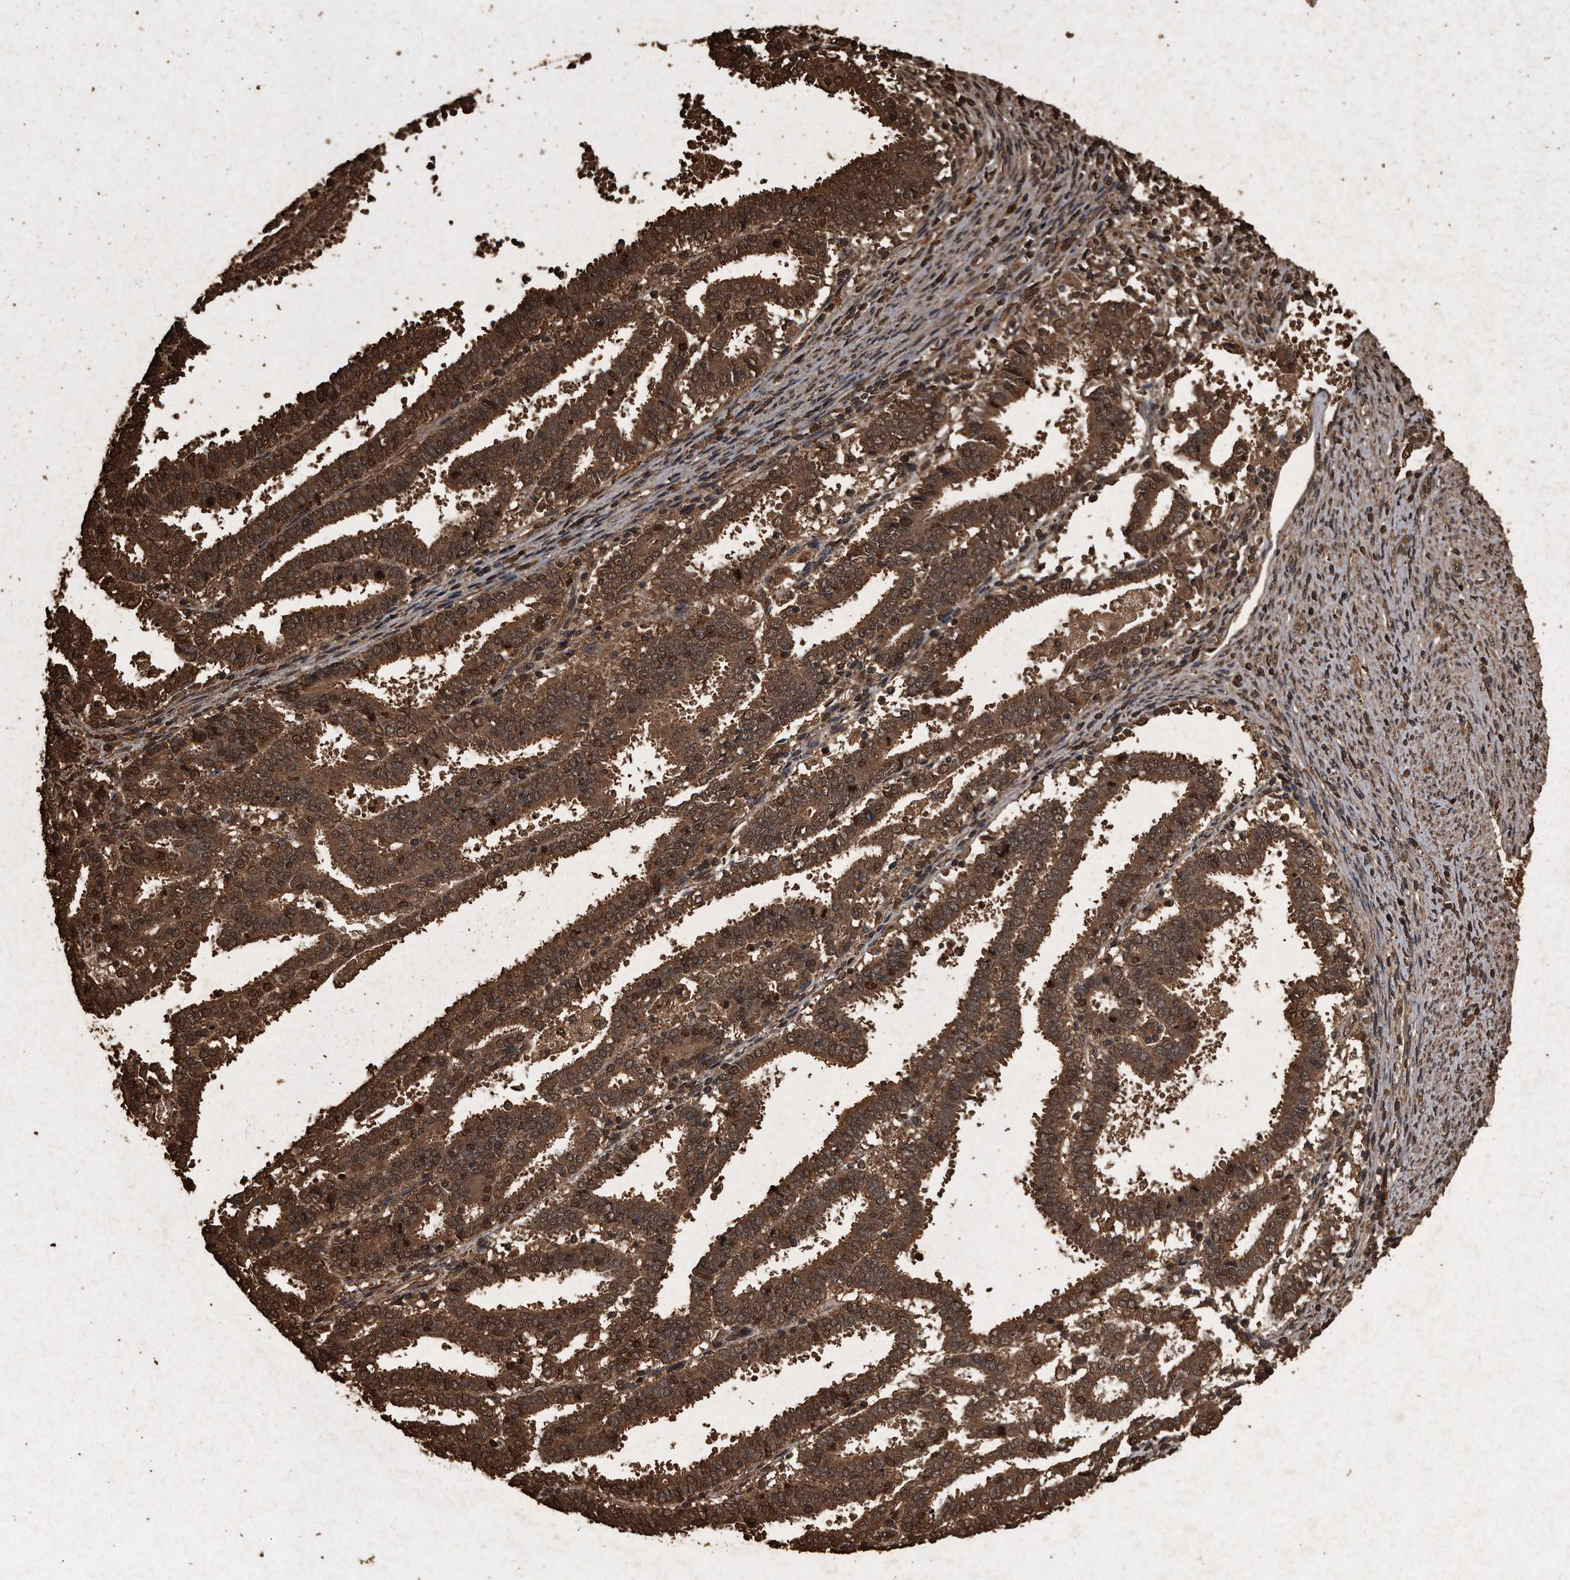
{"staining": {"intensity": "strong", "quantity": ">75%", "location": "cytoplasmic/membranous,nuclear"}, "tissue": "endometrial cancer", "cell_type": "Tumor cells", "image_type": "cancer", "snomed": [{"axis": "morphology", "description": "Adenocarcinoma, NOS"}, {"axis": "topography", "description": "Uterus"}], "caption": "IHC staining of endometrial cancer, which reveals high levels of strong cytoplasmic/membranous and nuclear positivity in approximately >75% of tumor cells indicating strong cytoplasmic/membranous and nuclear protein expression. The staining was performed using DAB (brown) for protein detection and nuclei were counterstained in hematoxylin (blue).", "gene": "CFLAR", "patient": {"sex": "female", "age": 83}}